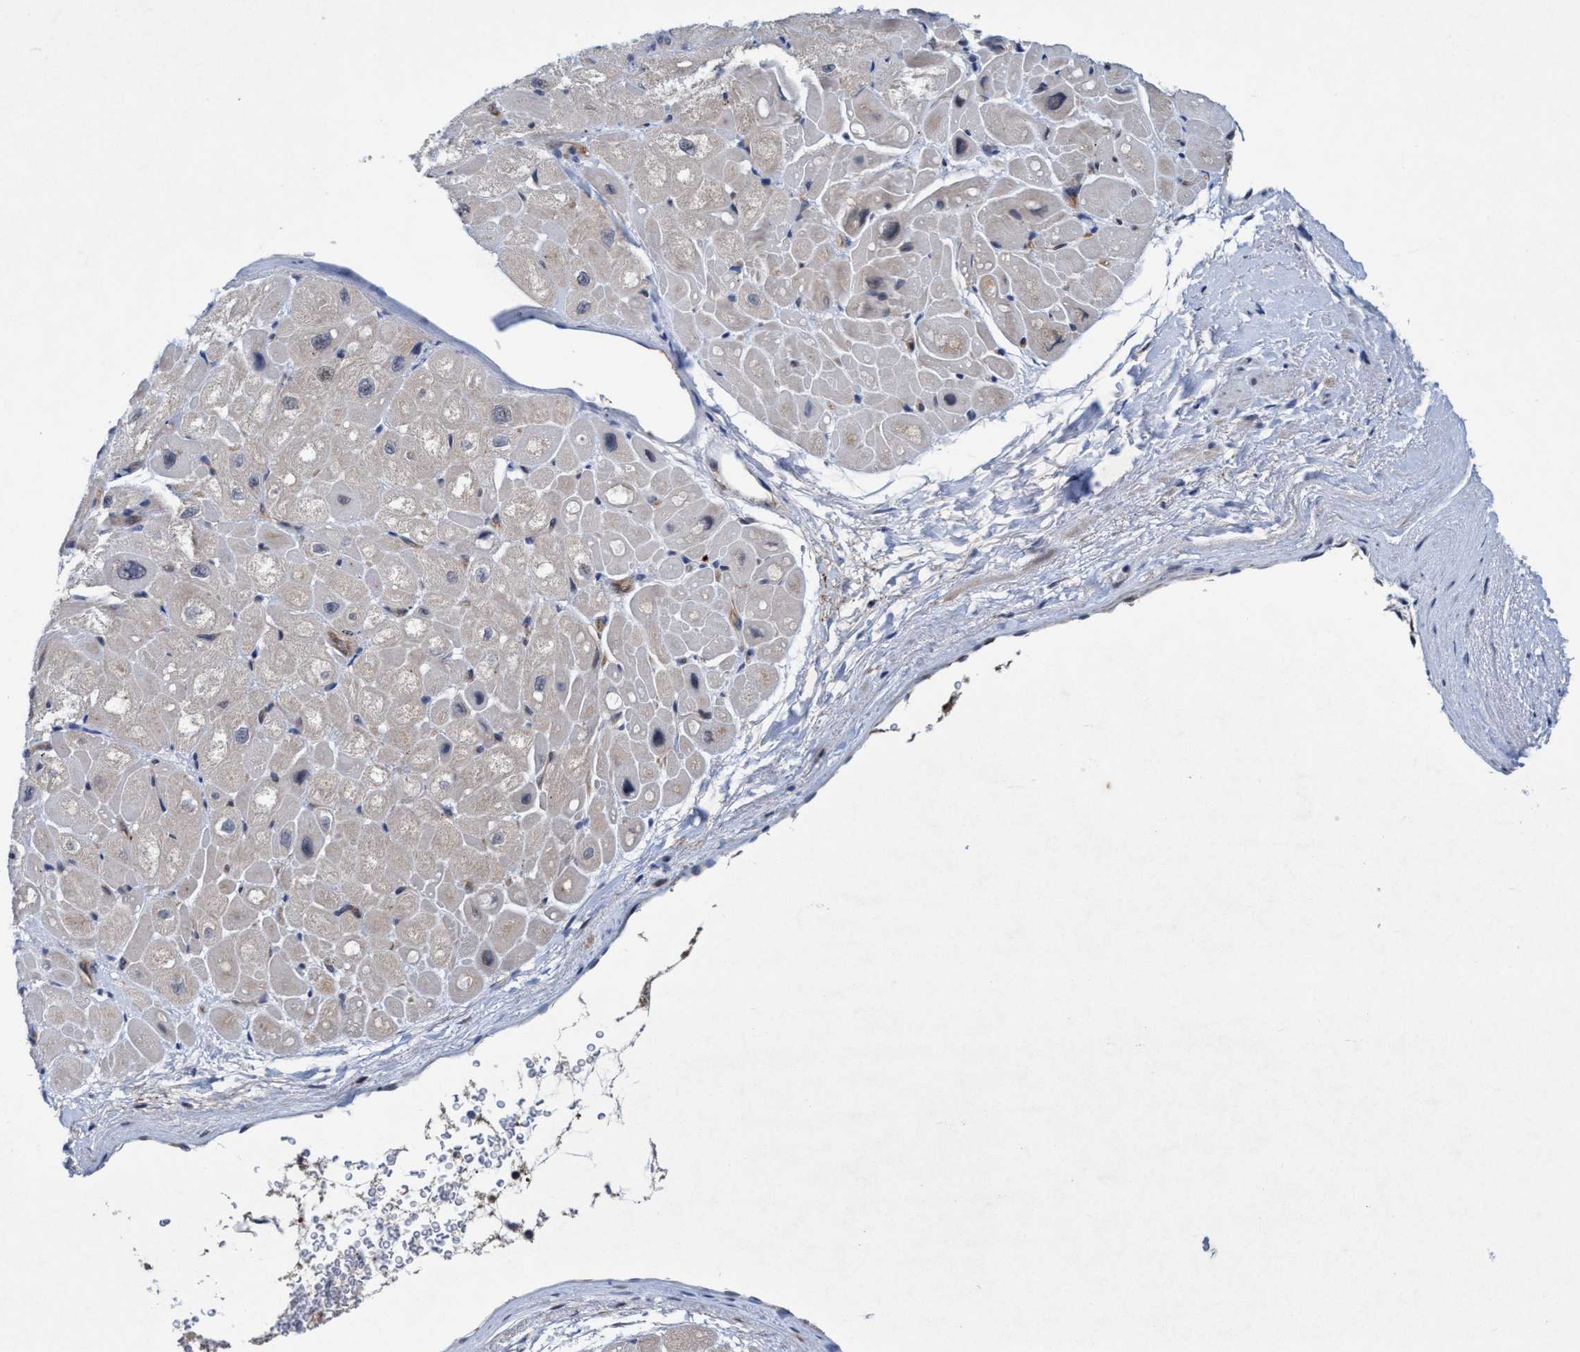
{"staining": {"intensity": "weak", "quantity": "<25%", "location": "cytoplasmic/membranous,nuclear"}, "tissue": "heart muscle", "cell_type": "Cardiomyocytes", "image_type": "normal", "snomed": [{"axis": "morphology", "description": "Normal tissue, NOS"}, {"axis": "topography", "description": "Heart"}], "caption": "The micrograph demonstrates no staining of cardiomyocytes in benign heart muscle. (Immunohistochemistry (ihc), brightfield microscopy, high magnification).", "gene": "TRIM65", "patient": {"sex": "male", "age": 49}}